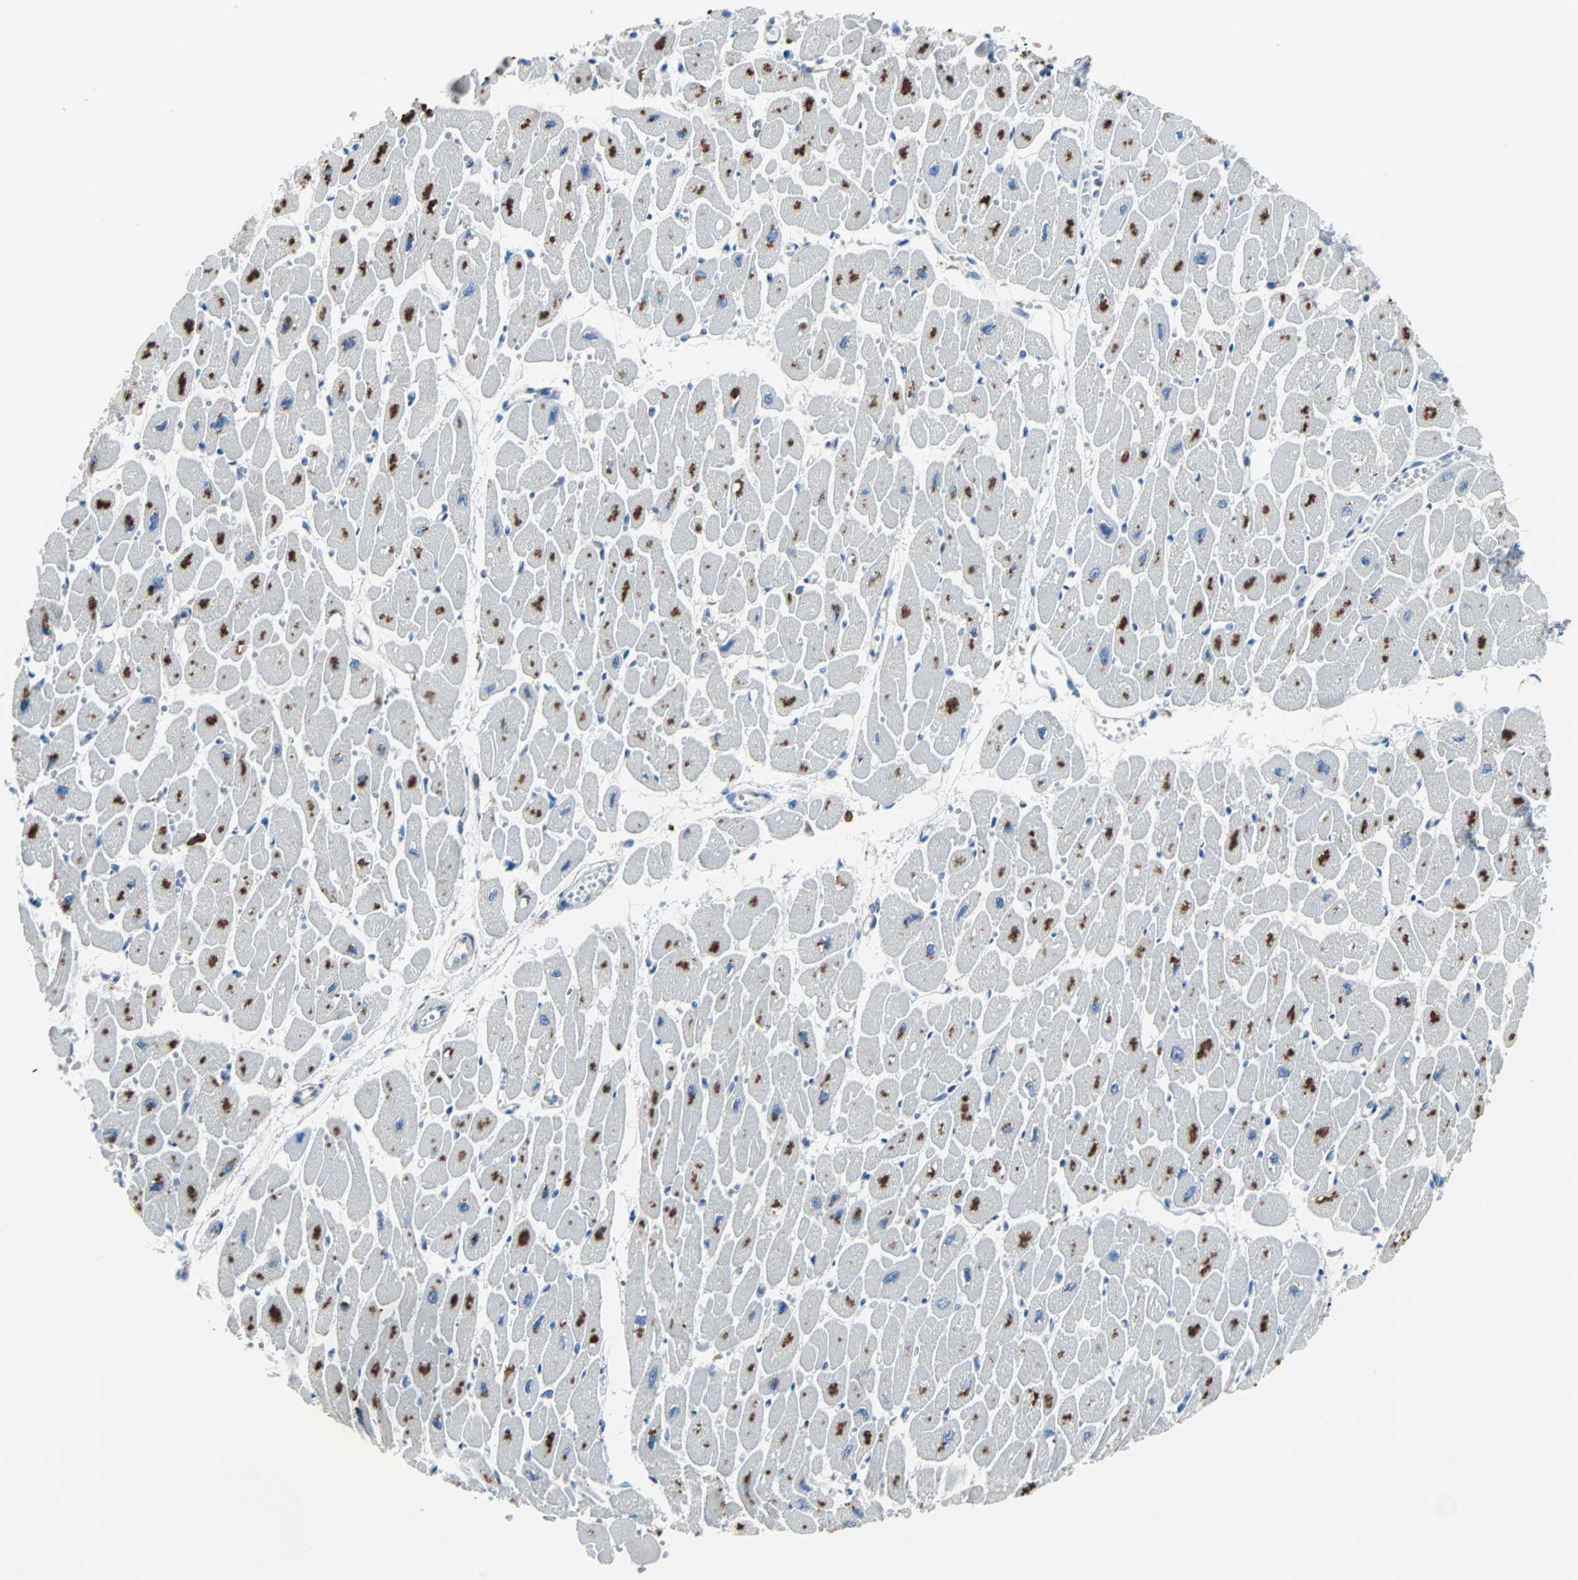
{"staining": {"intensity": "moderate", "quantity": "25%-75%", "location": "cytoplasmic/membranous"}, "tissue": "heart muscle", "cell_type": "Cardiomyocytes", "image_type": "normal", "snomed": [{"axis": "morphology", "description": "Normal tissue, NOS"}, {"axis": "topography", "description": "Heart"}], "caption": "An image of human heart muscle stained for a protein demonstrates moderate cytoplasmic/membranous brown staining in cardiomyocytes. The staining was performed using DAB to visualize the protein expression in brown, while the nuclei were stained in blue with hematoxylin (Magnification: 20x).", "gene": "PDIA4", "patient": {"sex": "female", "age": 54}}